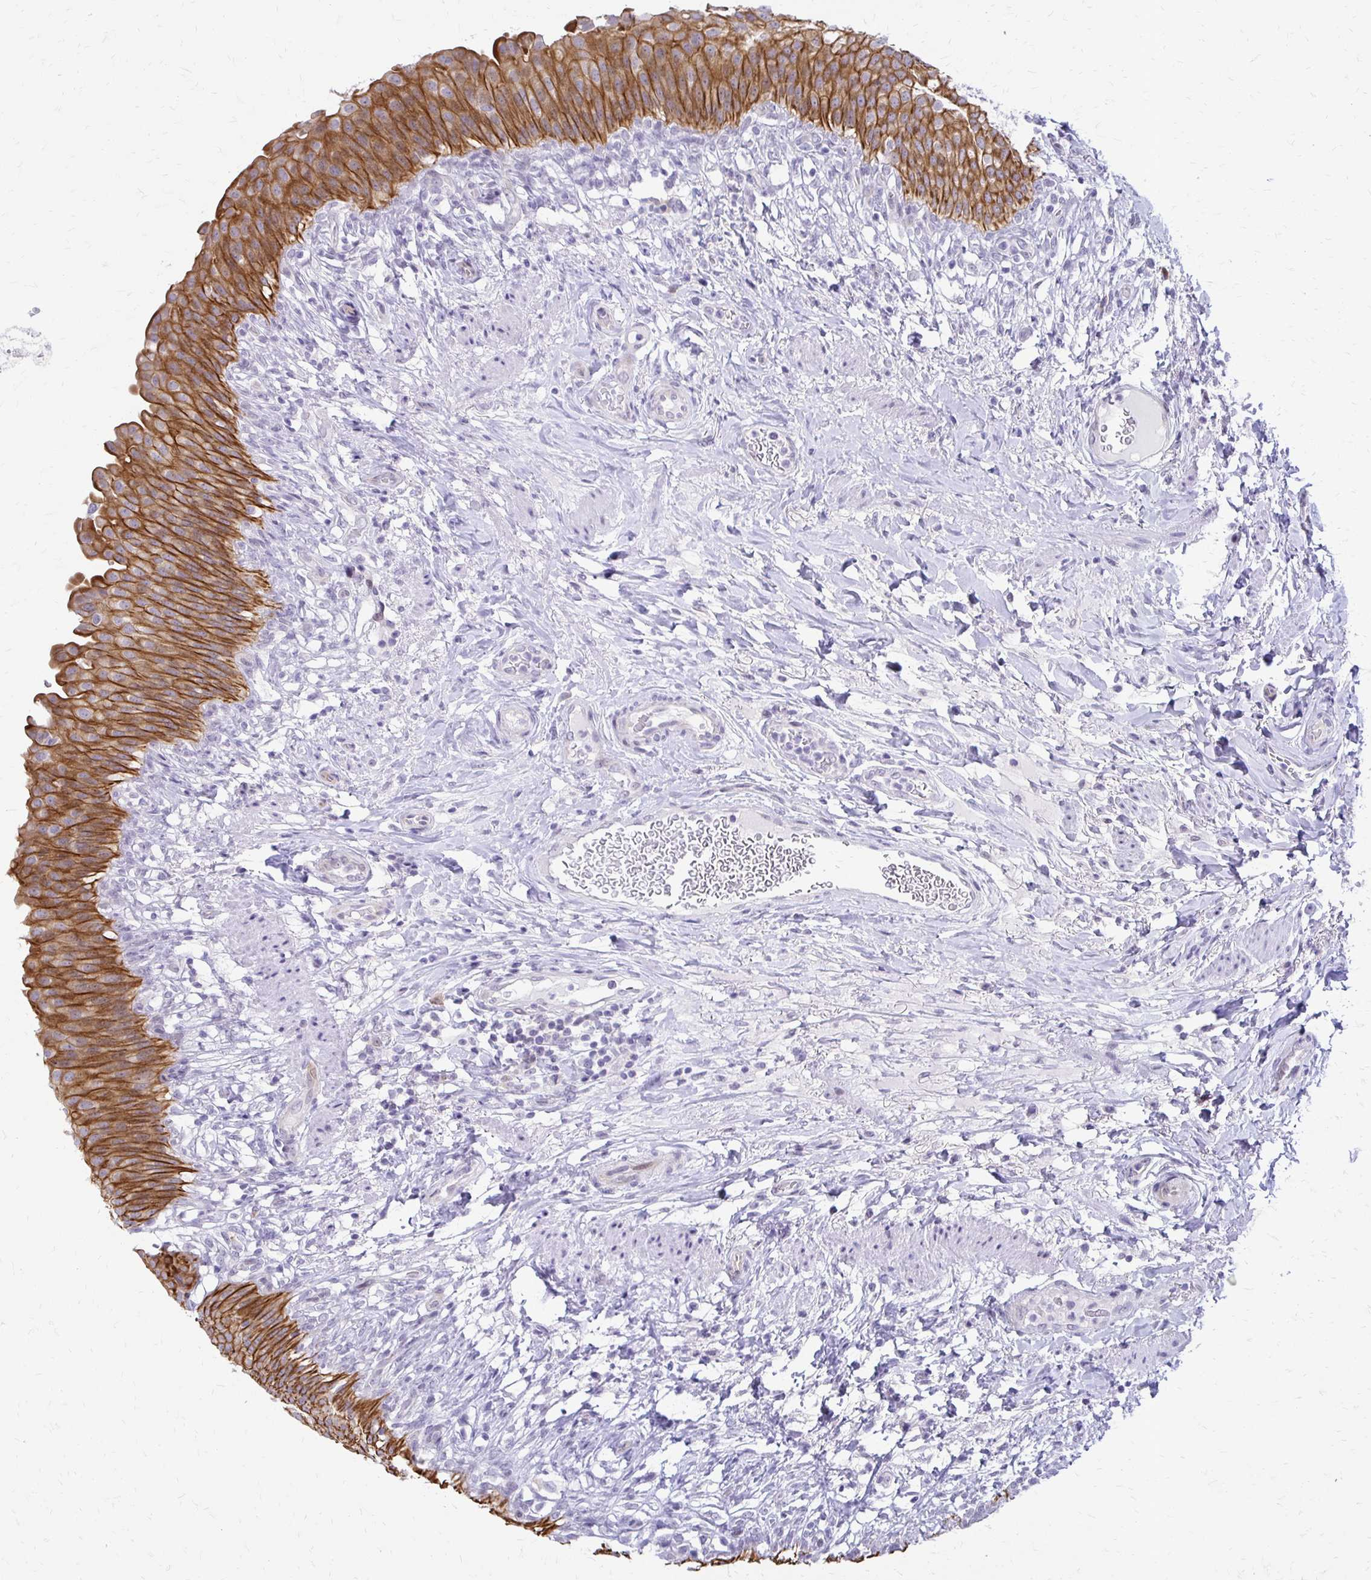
{"staining": {"intensity": "strong", "quantity": "25%-75%", "location": "cytoplasmic/membranous"}, "tissue": "urinary bladder", "cell_type": "Urothelial cells", "image_type": "normal", "snomed": [{"axis": "morphology", "description": "Normal tissue, NOS"}, {"axis": "topography", "description": "Urinary bladder"}, {"axis": "topography", "description": "Peripheral nerve tissue"}], "caption": "Urothelial cells reveal high levels of strong cytoplasmic/membranous staining in about 25%-75% of cells in benign human urinary bladder.", "gene": "EPYC", "patient": {"sex": "female", "age": 60}}